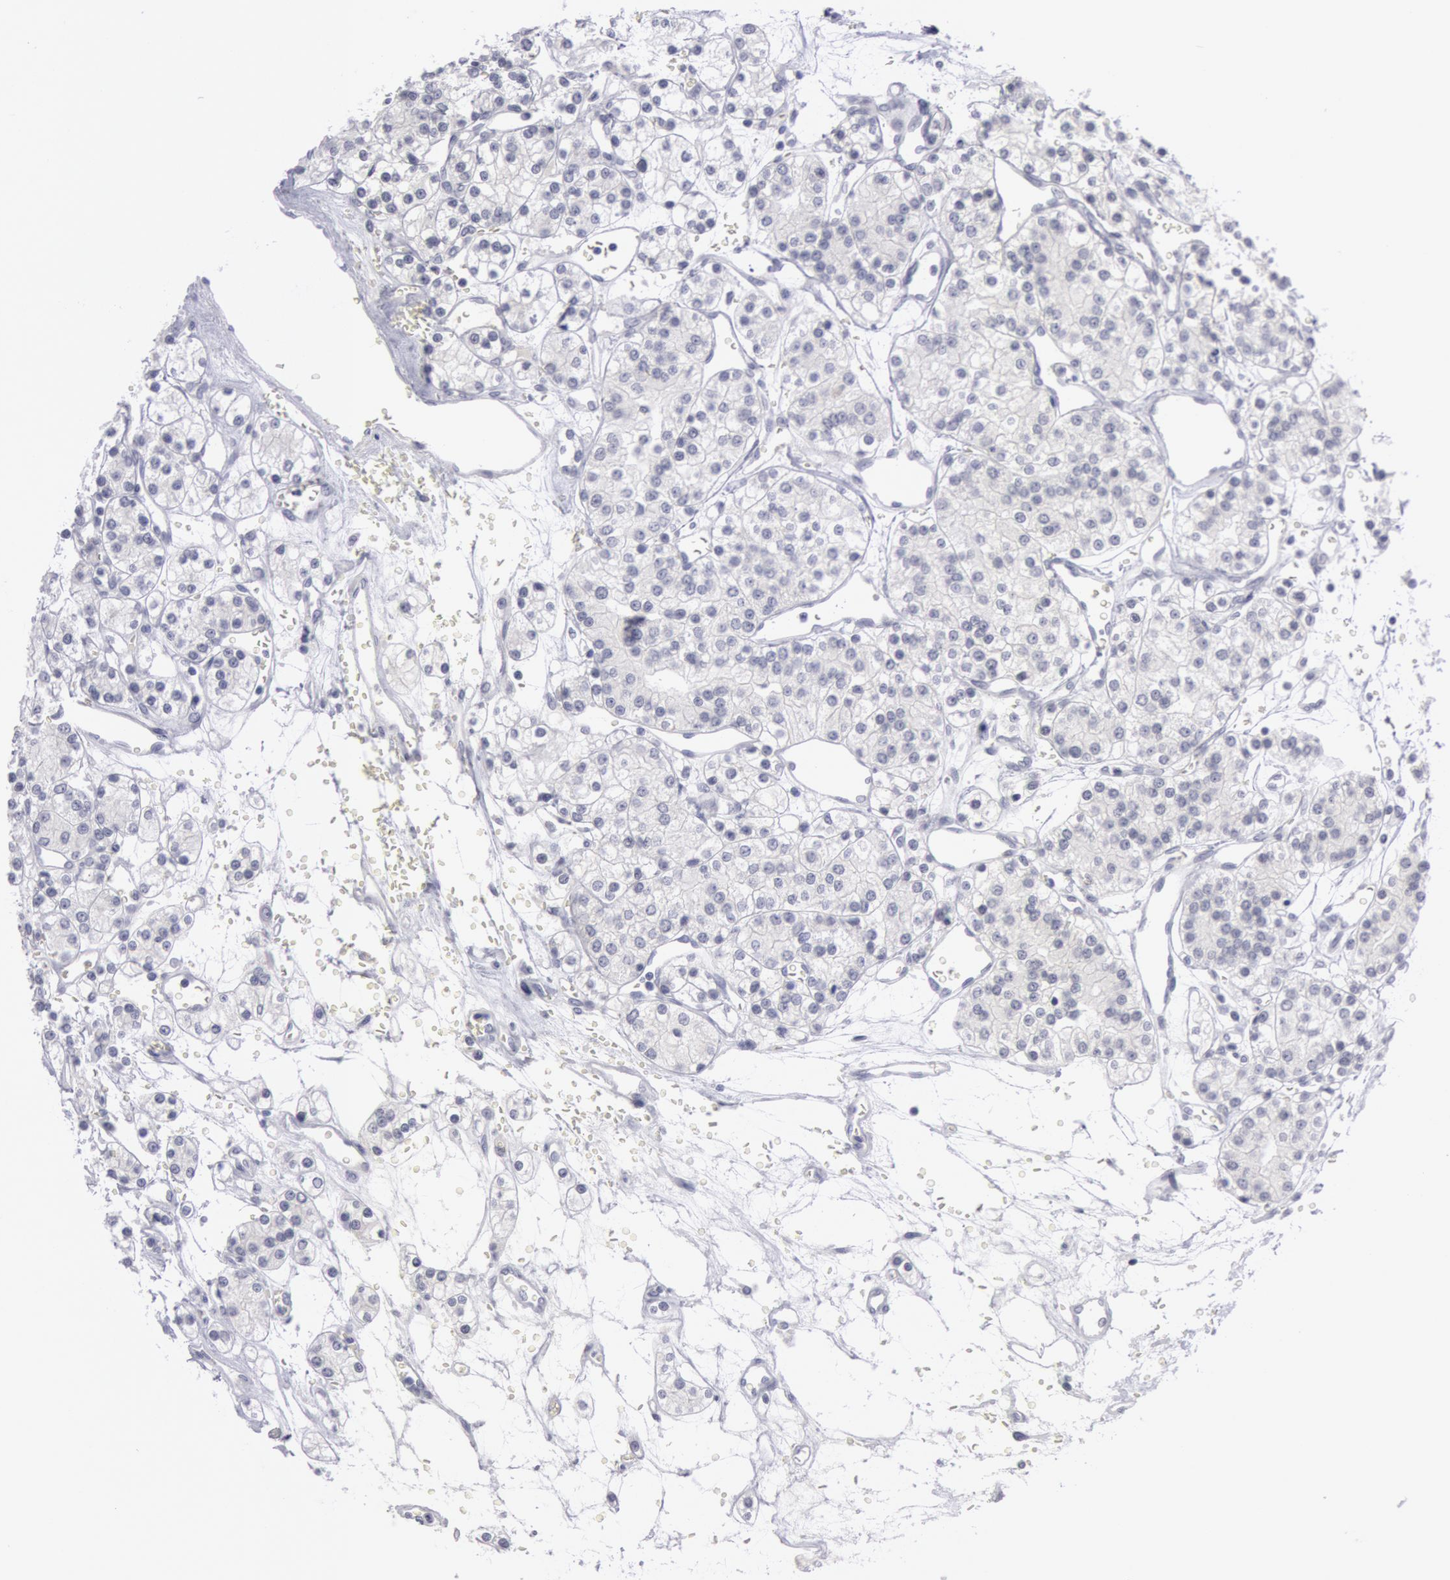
{"staining": {"intensity": "negative", "quantity": "none", "location": "none"}, "tissue": "renal cancer", "cell_type": "Tumor cells", "image_type": "cancer", "snomed": [{"axis": "morphology", "description": "Adenocarcinoma, NOS"}, {"axis": "topography", "description": "Kidney"}], "caption": "This is an IHC photomicrograph of human renal cancer (adenocarcinoma). There is no staining in tumor cells.", "gene": "KRT16", "patient": {"sex": "female", "age": 62}}